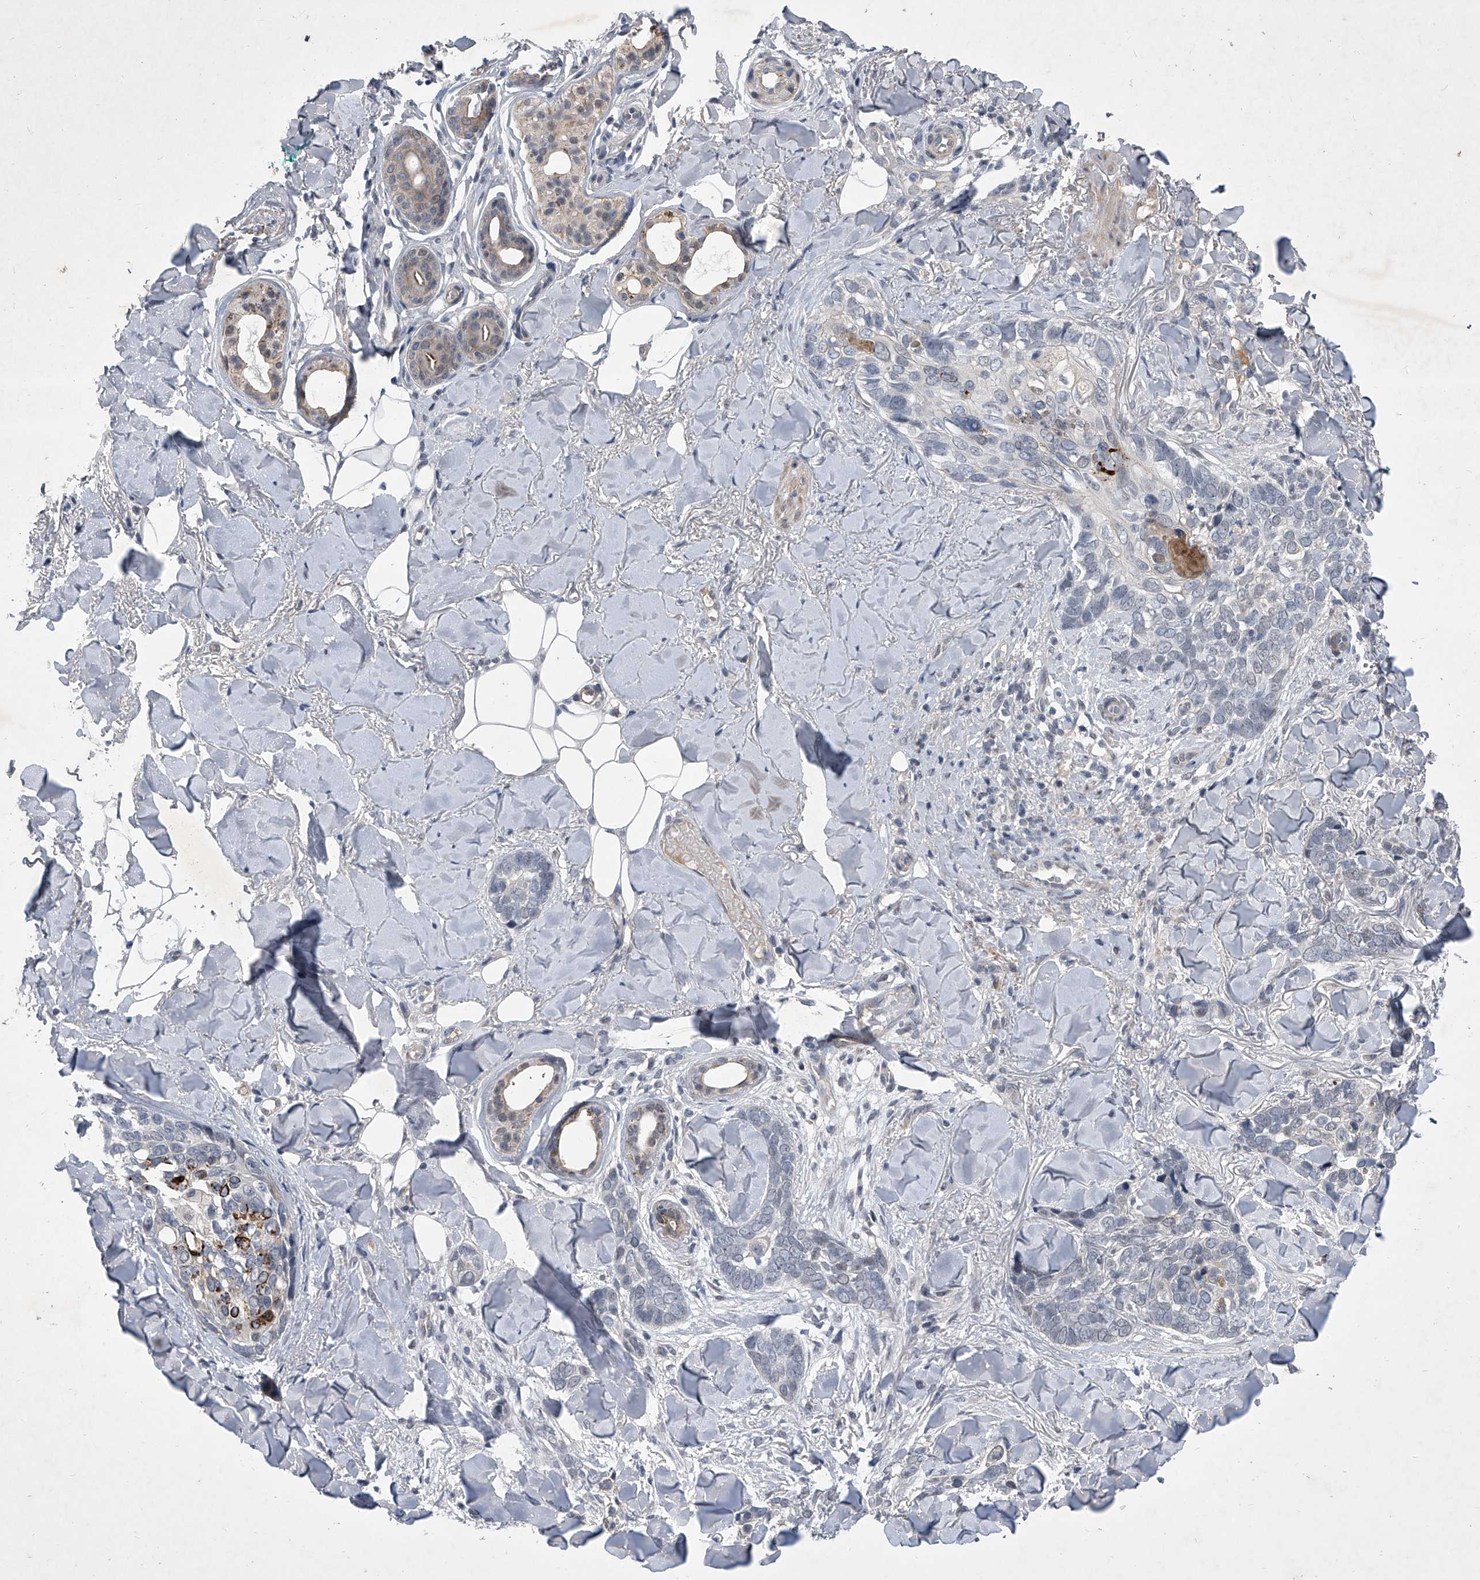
{"staining": {"intensity": "negative", "quantity": "none", "location": "none"}, "tissue": "skin cancer", "cell_type": "Tumor cells", "image_type": "cancer", "snomed": [{"axis": "morphology", "description": "Basal cell carcinoma"}, {"axis": "topography", "description": "Skin"}], "caption": "This photomicrograph is of skin cancer stained with immunohistochemistry (IHC) to label a protein in brown with the nuclei are counter-stained blue. There is no expression in tumor cells.", "gene": "ZNF76", "patient": {"sex": "female", "age": 82}}